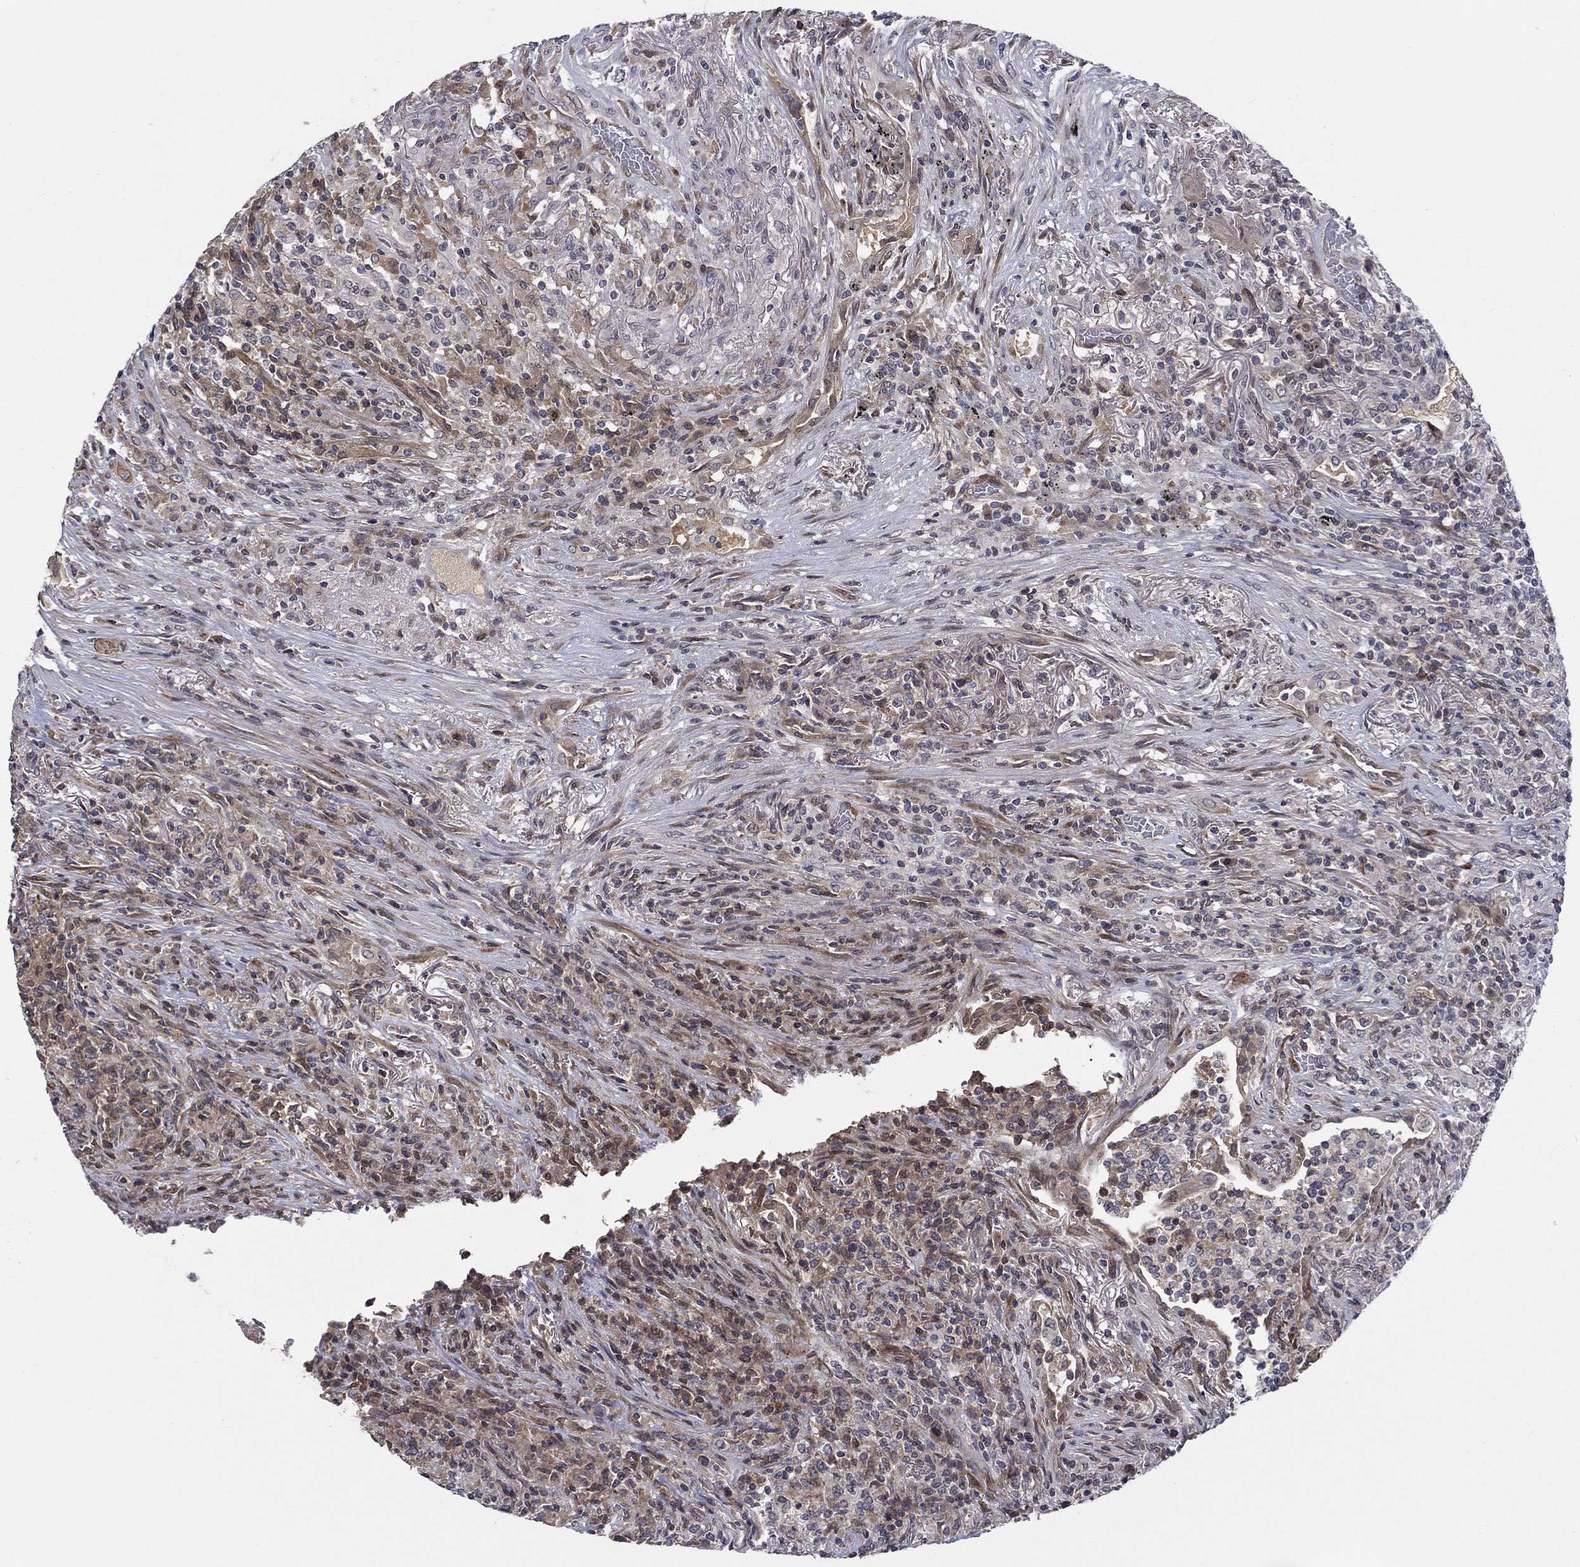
{"staining": {"intensity": "negative", "quantity": "none", "location": "none"}, "tissue": "lymphoma", "cell_type": "Tumor cells", "image_type": "cancer", "snomed": [{"axis": "morphology", "description": "Malignant lymphoma, non-Hodgkin's type, High grade"}, {"axis": "topography", "description": "Lung"}], "caption": "A micrograph of lymphoma stained for a protein displays no brown staining in tumor cells.", "gene": "CETN3", "patient": {"sex": "male", "age": 79}}